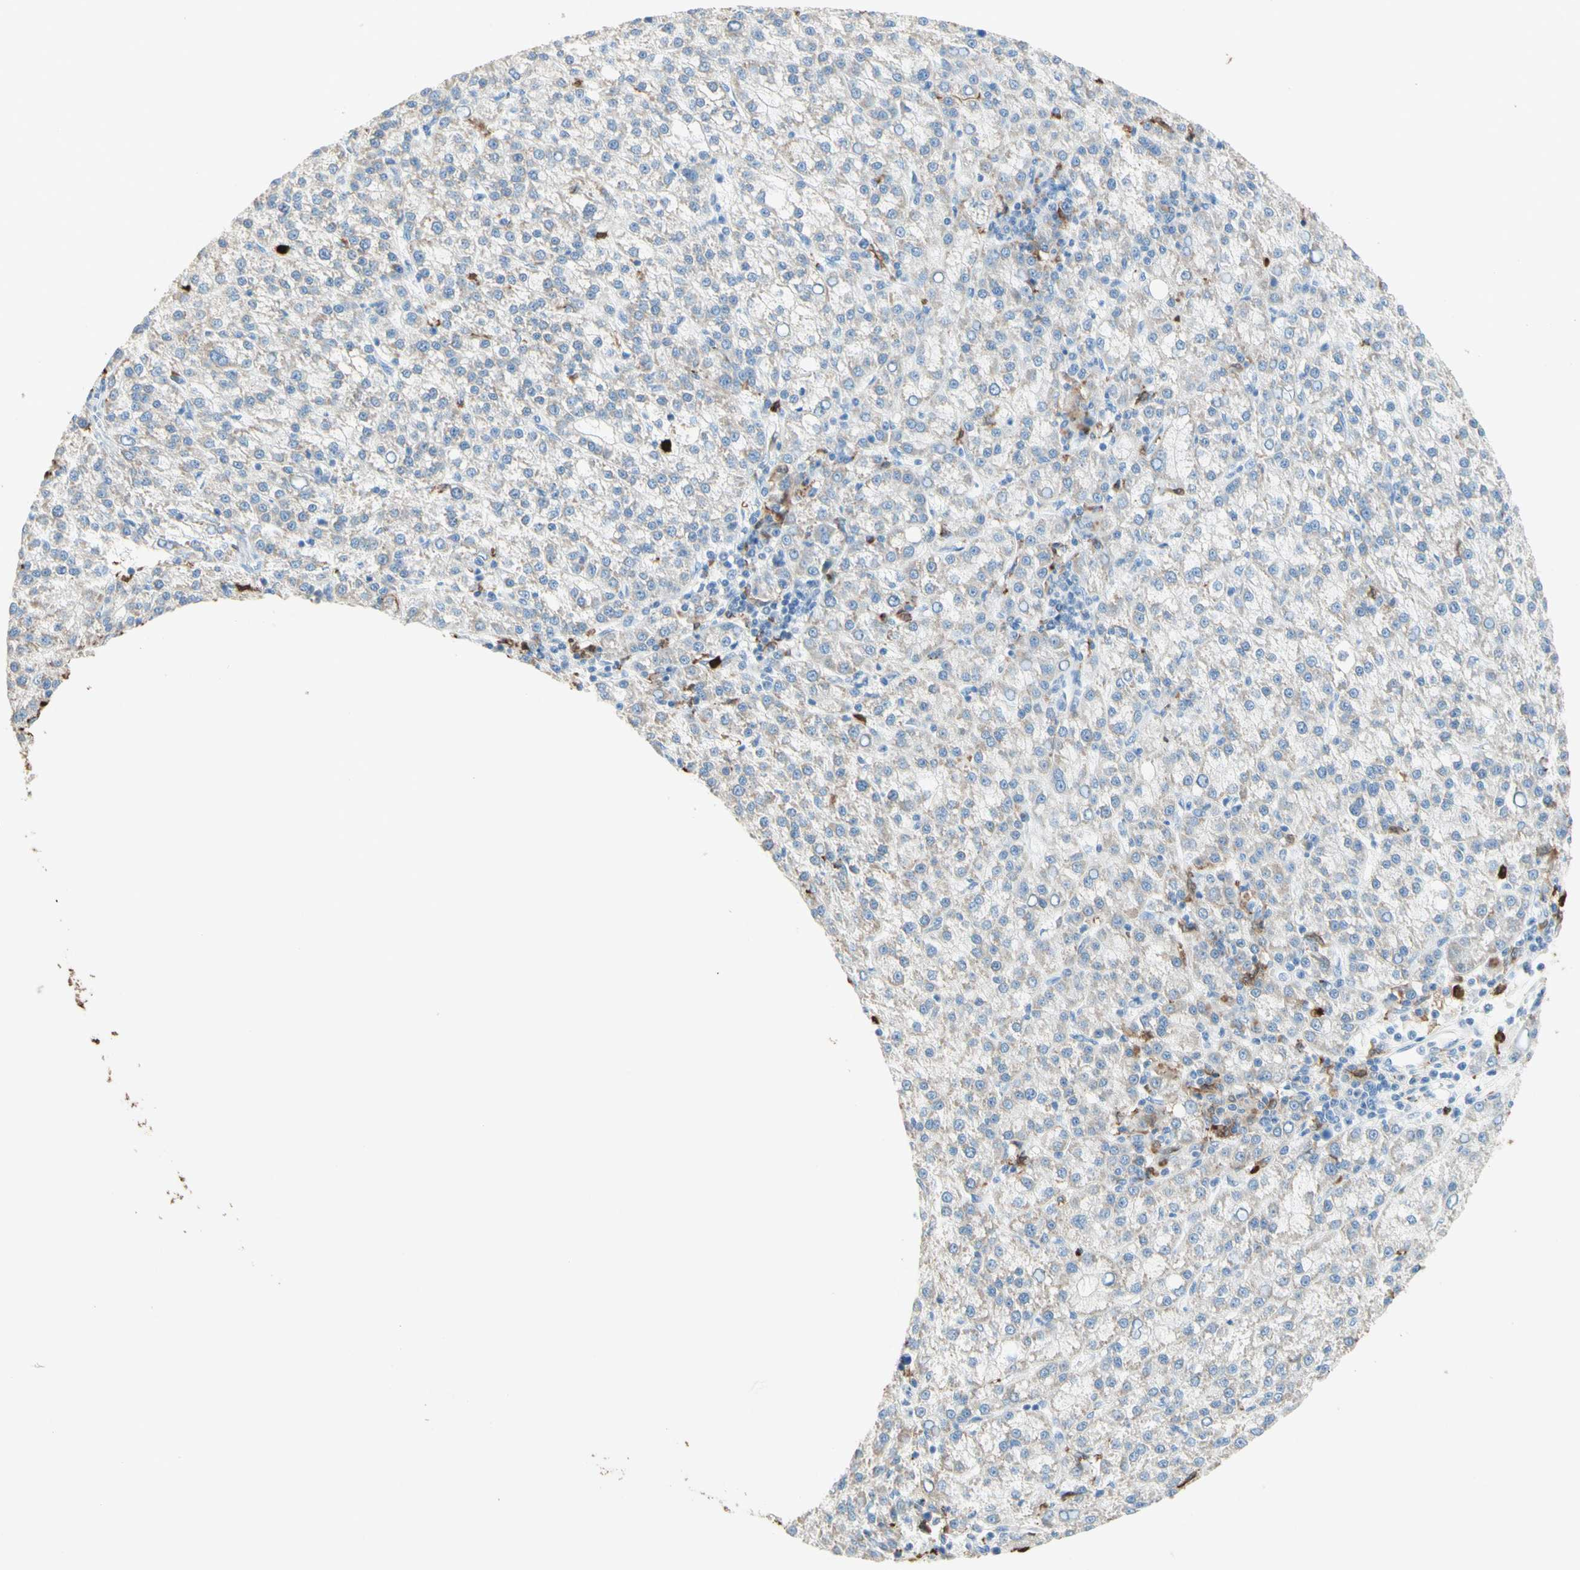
{"staining": {"intensity": "negative", "quantity": "none", "location": "none"}, "tissue": "liver cancer", "cell_type": "Tumor cells", "image_type": "cancer", "snomed": [{"axis": "morphology", "description": "Carcinoma, Hepatocellular, NOS"}, {"axis": "topography", "description": "Liver"}], "caption": "A high-resolution image shows immunohistochemistry (IHC) staining of liver cancer (hepatocellular carcinoma), which shows no significant staining in tumor cells.", "gene": "NFKBIZ", "patient": {"sex": "female", "age": 58}}